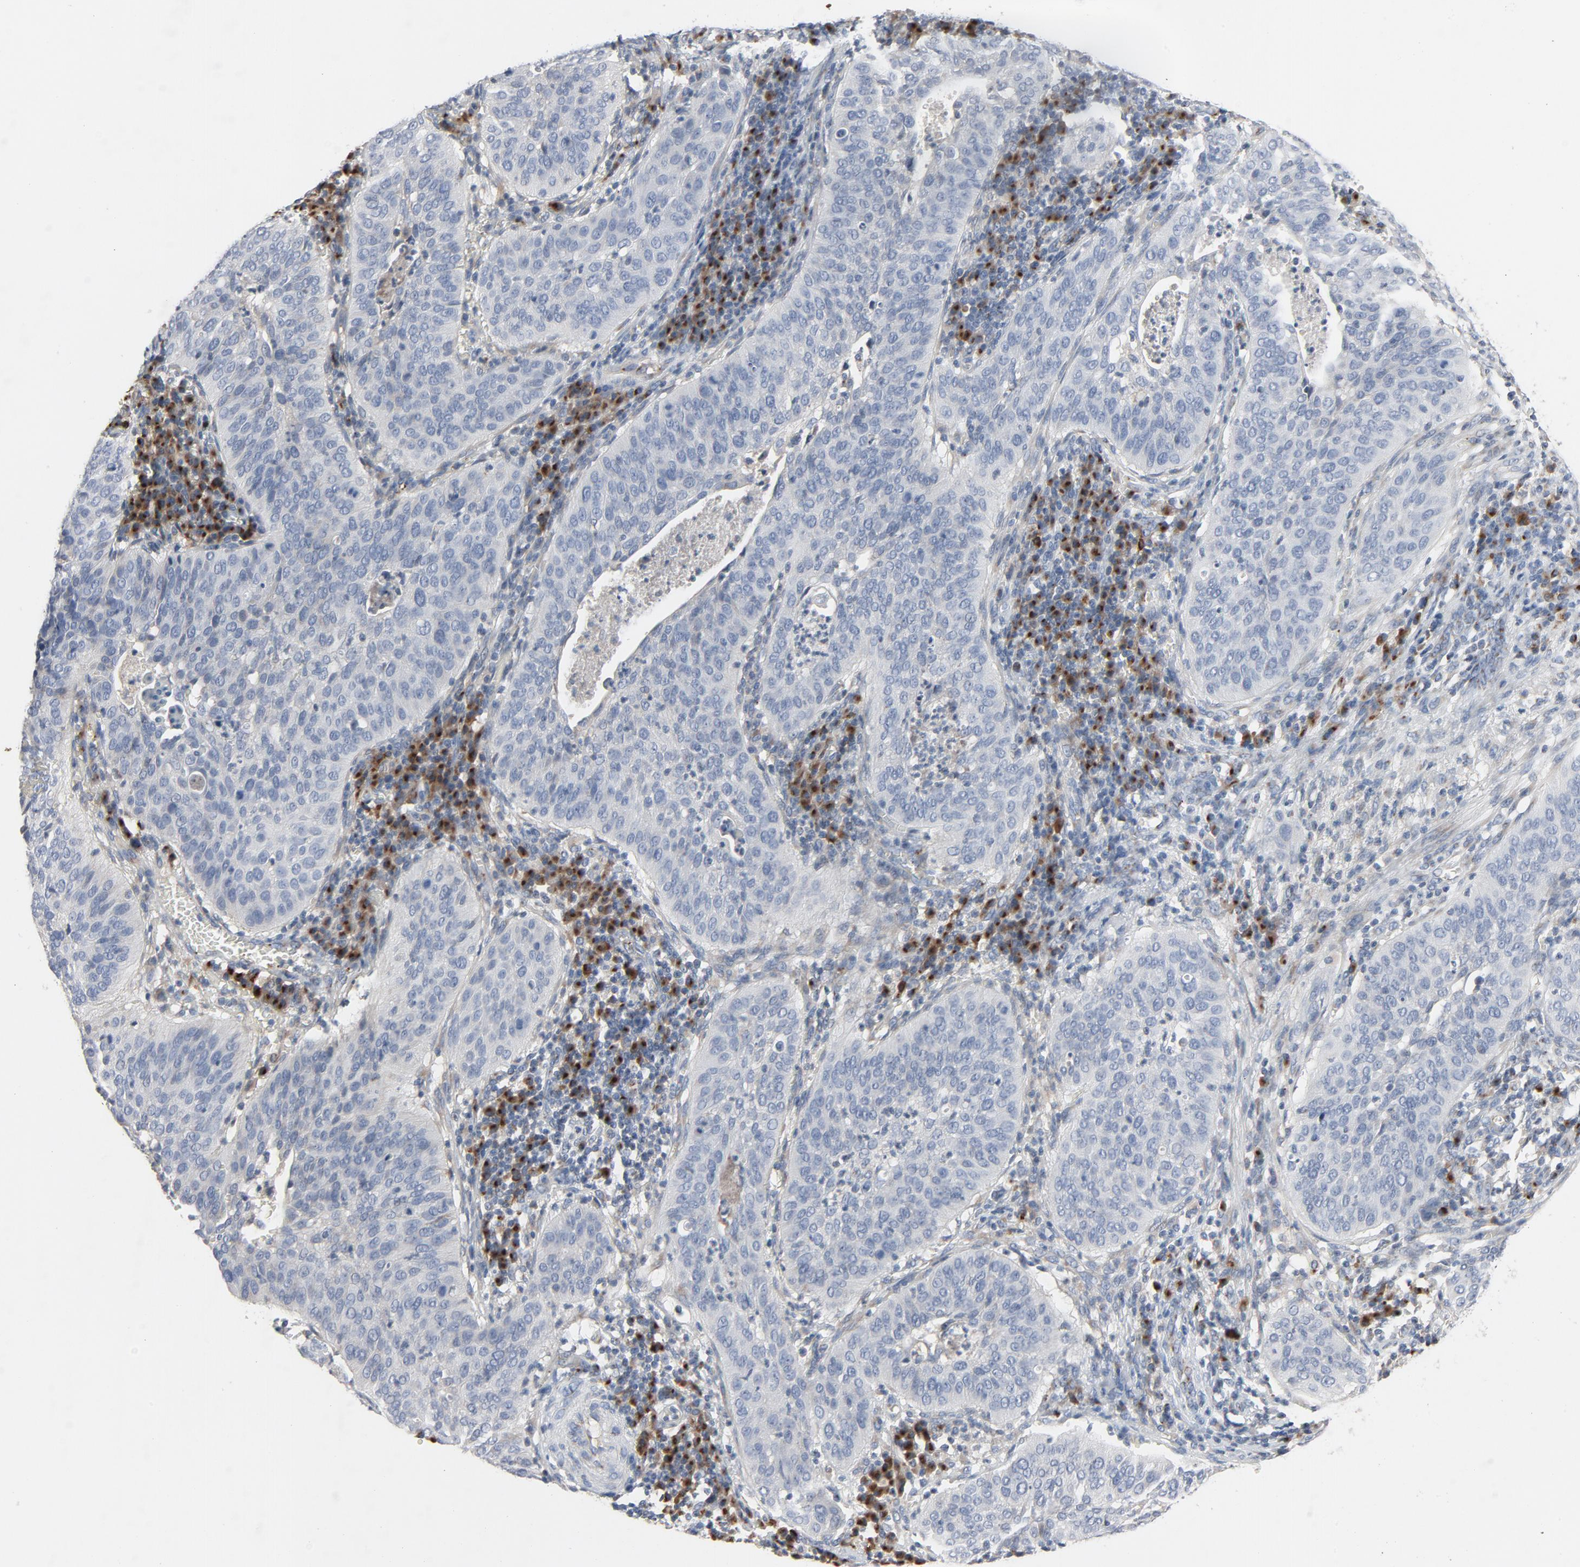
{"staining": {"intensity": "negative", "quantity": "none", "location": "none"}, "tissue": "cervical cancer", "cell_type": "Tumor cells", "image_type": "cancer", "snomed": [{"axis": "morphology", "description": "Adenocarcinoma, NOS"}, {"axis": "topography", "description": "Cervix"}], "caption": "The IHC micrograph has no significant positivity in tumor cells of adenocarcinoma (cervical) tissue.", "gene": "LMAN2", "patient": {"sex": "female", "age": 29}}